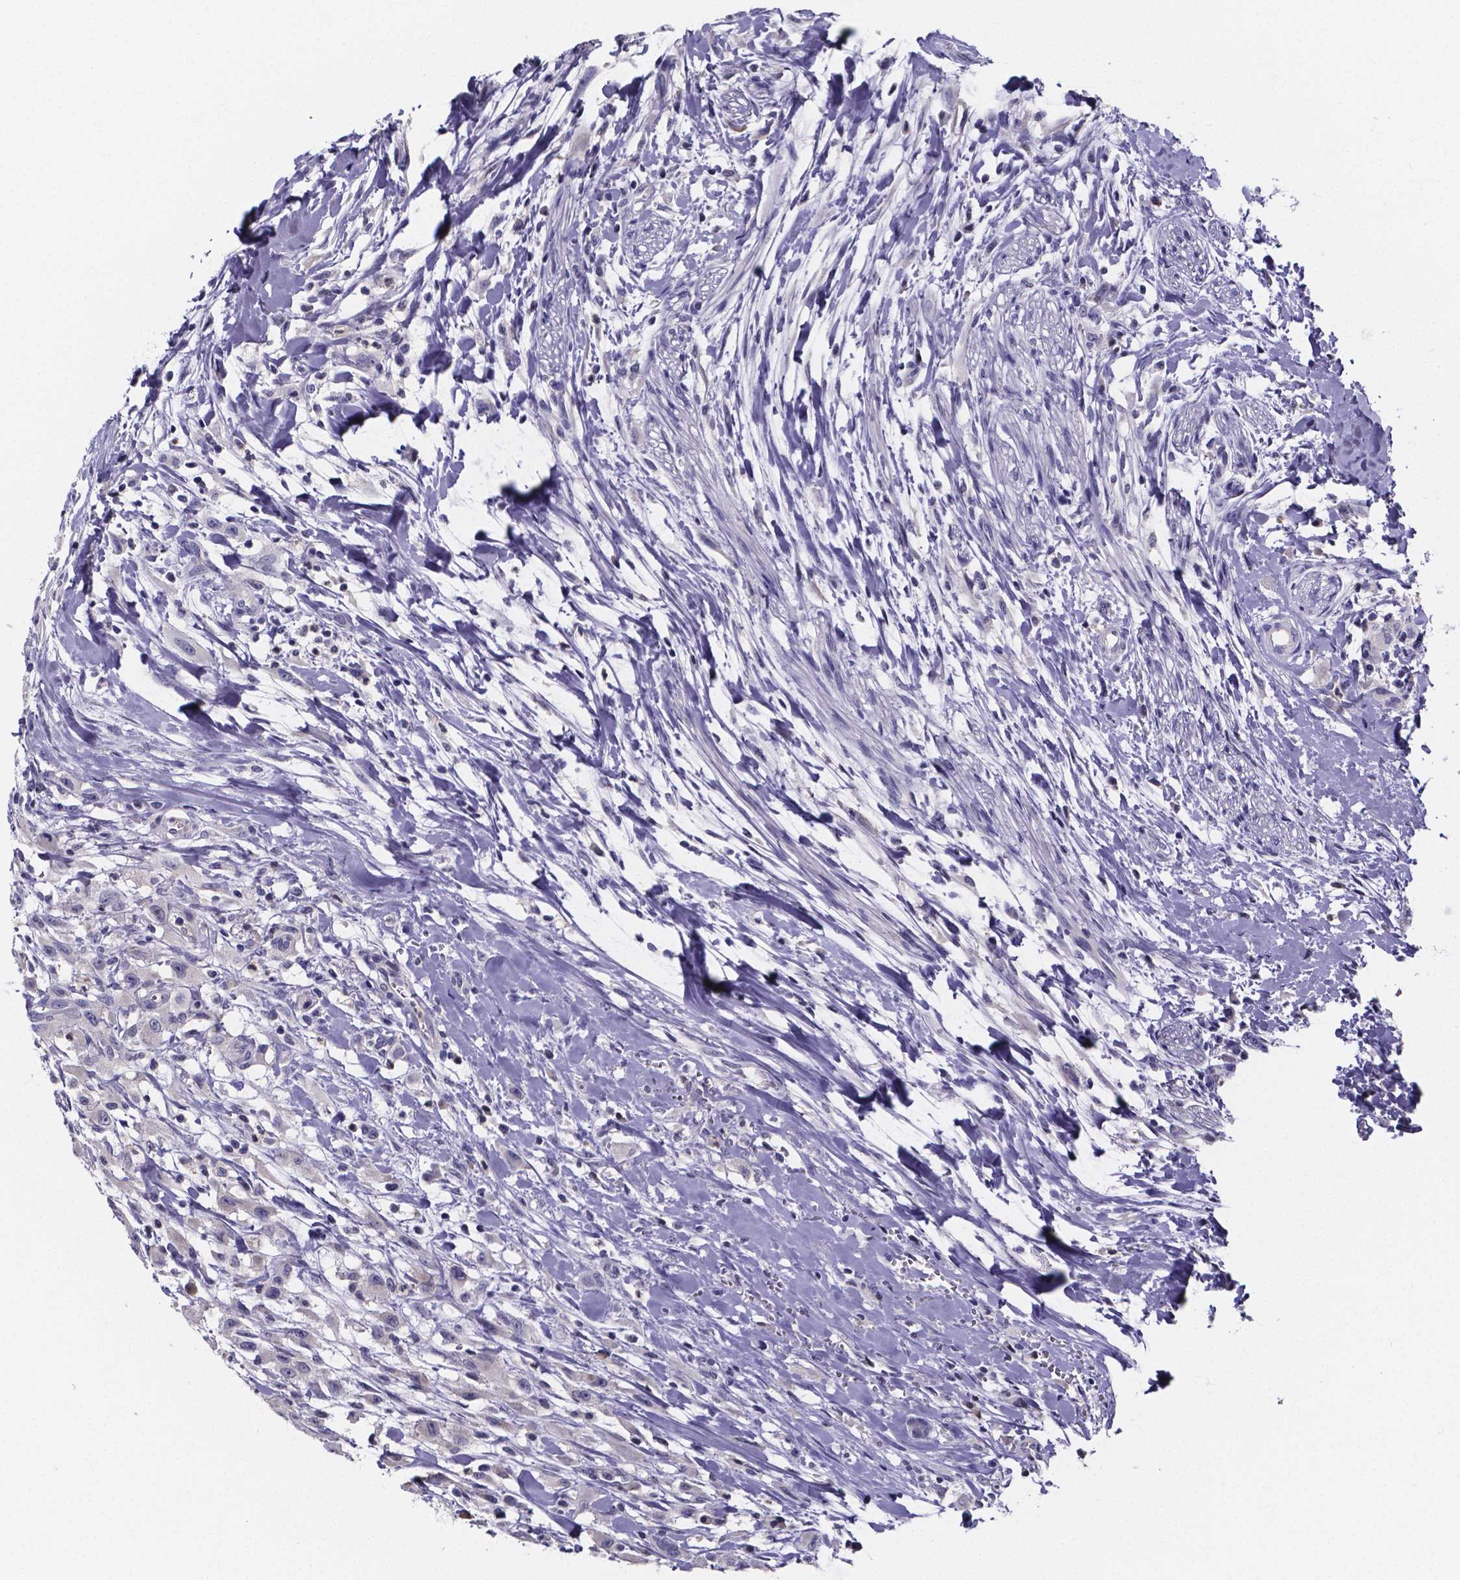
{"staining": {"intensity": "negative", "quantity": "none", "location": "none"}, "tissue": "head and neck cancer", "cell_type": "Tumor cells", "image_type": "cancer", "snomed": [{"axis": "morphology", "description": "Squamous cell carcinoma, NOS"}, {"axis": "morphology", "description": "Squamous cell carcinoma, metastatic, NOS"}, {"axis": "topography", "description": "Oral tissue"}, {"axis": "topography", "description": "Head-Neck"}], "caption": "Immunohistochemistry (IHC) image of human head and neck cancer (squamous cell carcinoma) stained for a protein (brown), which demonstrates no expression in tumor cells. (Stains: DAB immunohistochemistry (IHC) with hematoxylin counter stain, Microscopy: brightfield microscopy at high magnification).", "gene": "IZUMO1", "patient": {"sex": "female", "age": 85}}